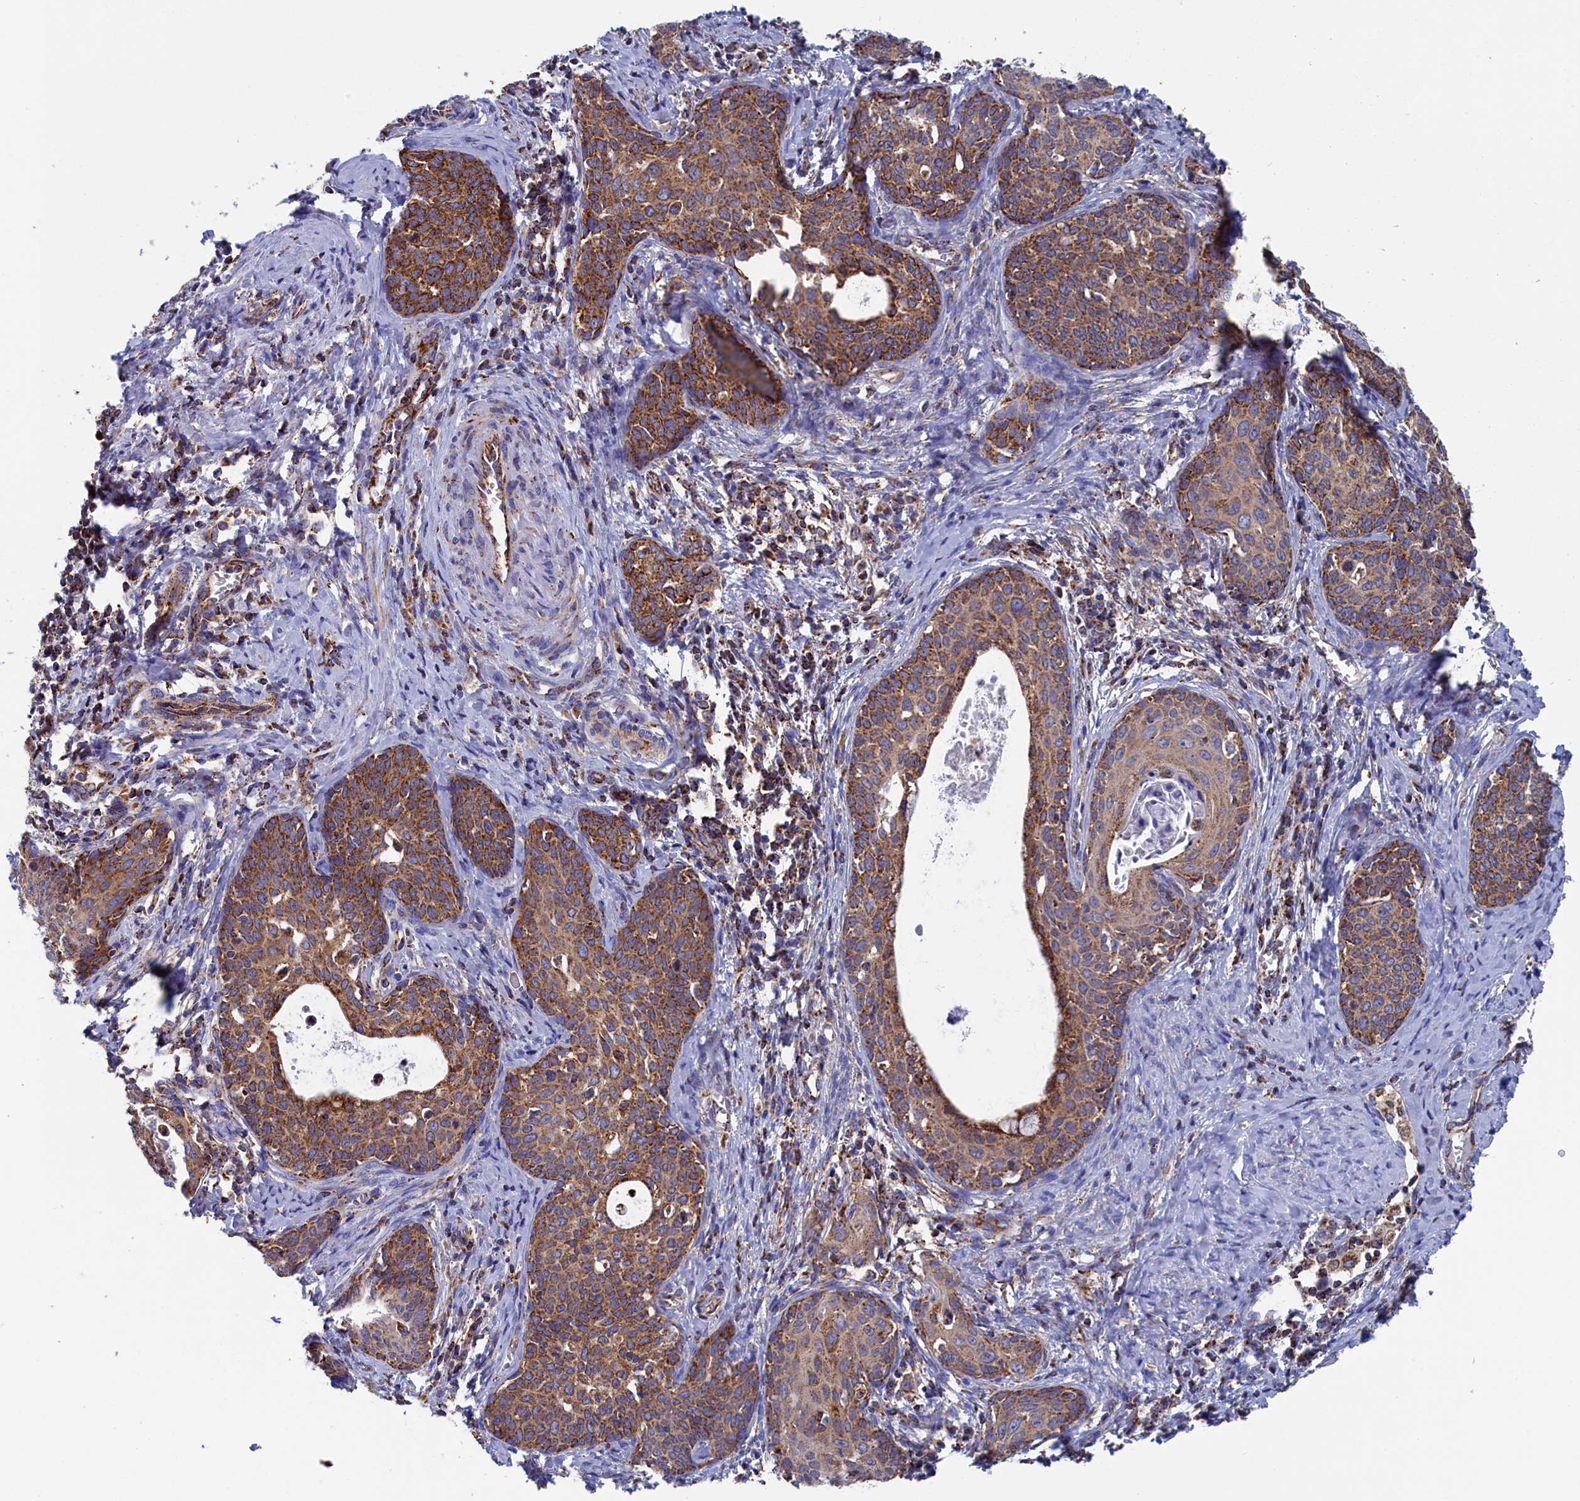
{"staining": {"intensity": "moderate", "quantity": ">75%", "location": "cytoplasmic/membranous"}, "tissue": "cervical cancer", "cell_type": "Tumor cells", "image_type": "cancer", "snomed": [{"axis": "morphology", "description": "Squamous cell carcinoma, NOS"}, {"axis": "topography", "description": "Cervix"}], "caption": "Immunohistochemistry micrograph of neoplastic tissue: human squamous cell carcinoma (cervical) stained using immunohistochemistry (IHC) shows medium levels of moderate protein expression localized specifically in the cytoplasmic/membranous of tumor cells, appearing as a cytoplasmic/membranous brown color.", "gene": "WDR83", "patient": {"sex": "female", "age": 52}}